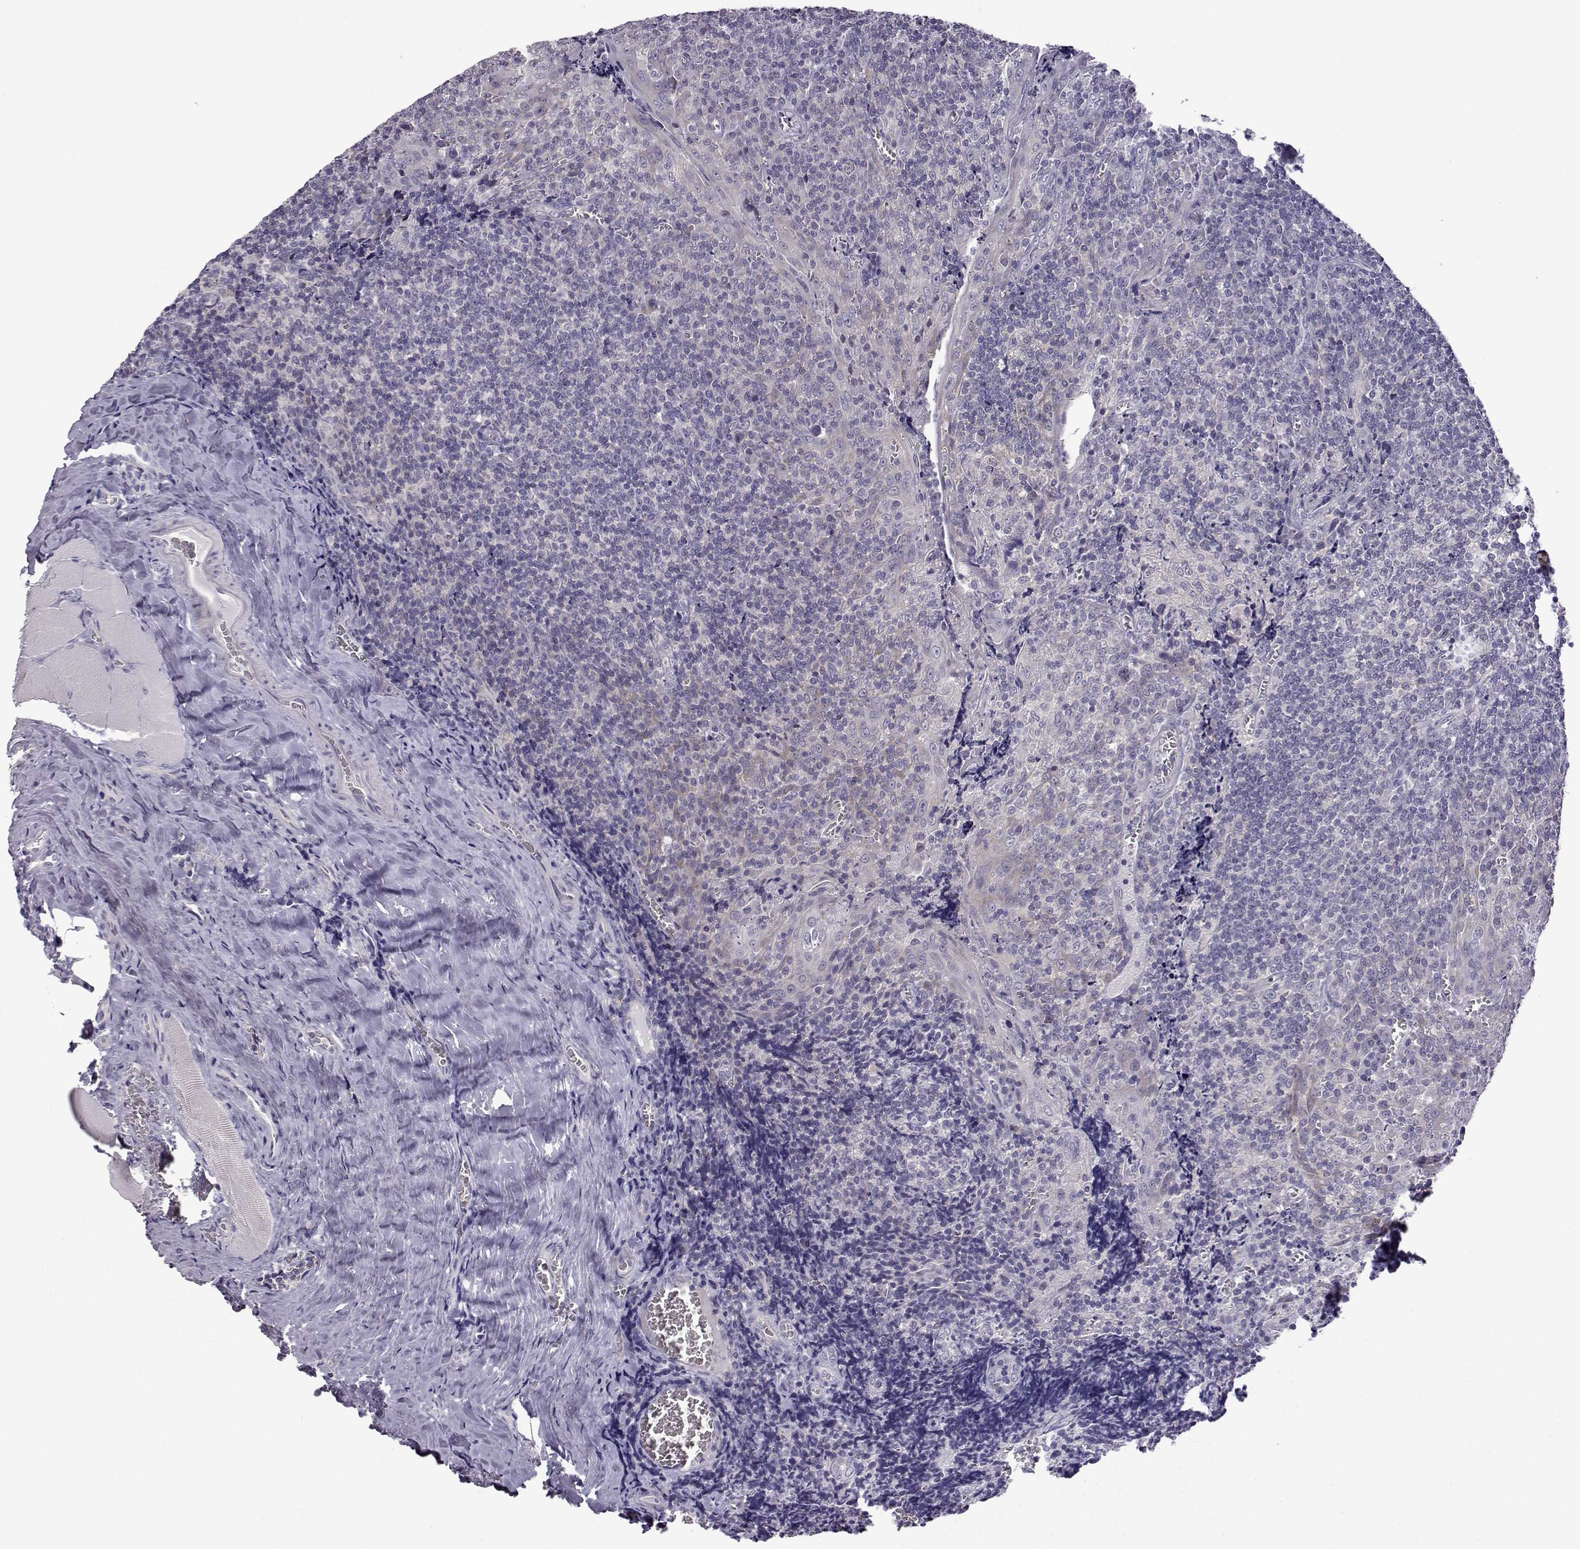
{"staining": {"intensity": "weak", "quantity": "25%-75%", "location": "cytoplasmic/membranous"}, "tissue": "tonsil", "cell_type": "Germinal center cells", "image_type": "normal", "snomed": [{"axis": "morphology", "description": "Normal tissue, NOS"}, {"axis": "morphology", "description": "Inflammation, NOS"}, {"axis": "topography", "description": "Tonsil"}], "caption": "Brown immunohistochemical staining in normal human tonsil demonstrates weak cytoplasmic/membranous positivity in about 25%-75% of germinal center cells.", "gene": "VGF", "patient": {"sex": "female", "age": 31}}